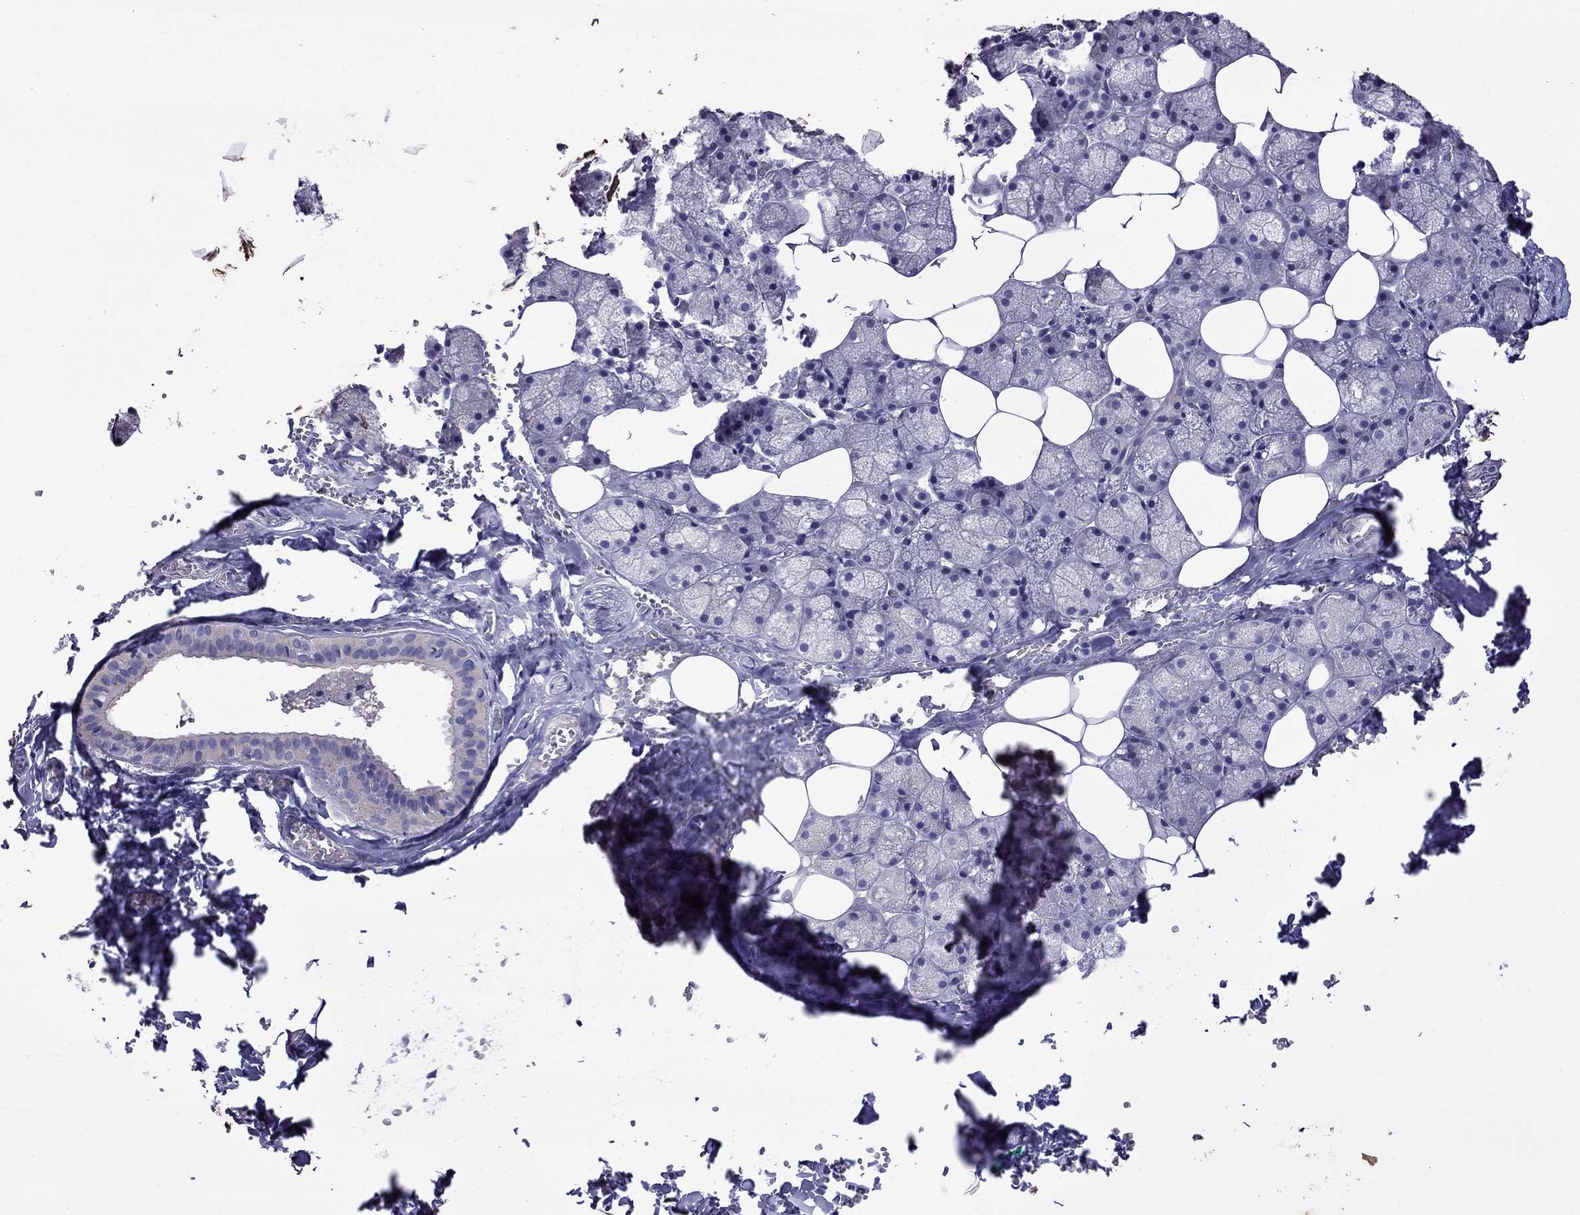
{"staining": {"intensity": "negative", "quantity": "none", "location": "none"}, "tissue": "salivary gland", "cell_type": "Glandular cells", "image_type": "normal", "snomed": [{"axis": "morphology", "description": "Normal tissue, NOS"}, {"axis": "topography", "description": "Salivary gland"}], "caption": "The IHC photomicrograph has no significant positivity in glandular cells of salivary gland.", "gene": "STAR", "patient": {"sex": "male", "age": 38}}